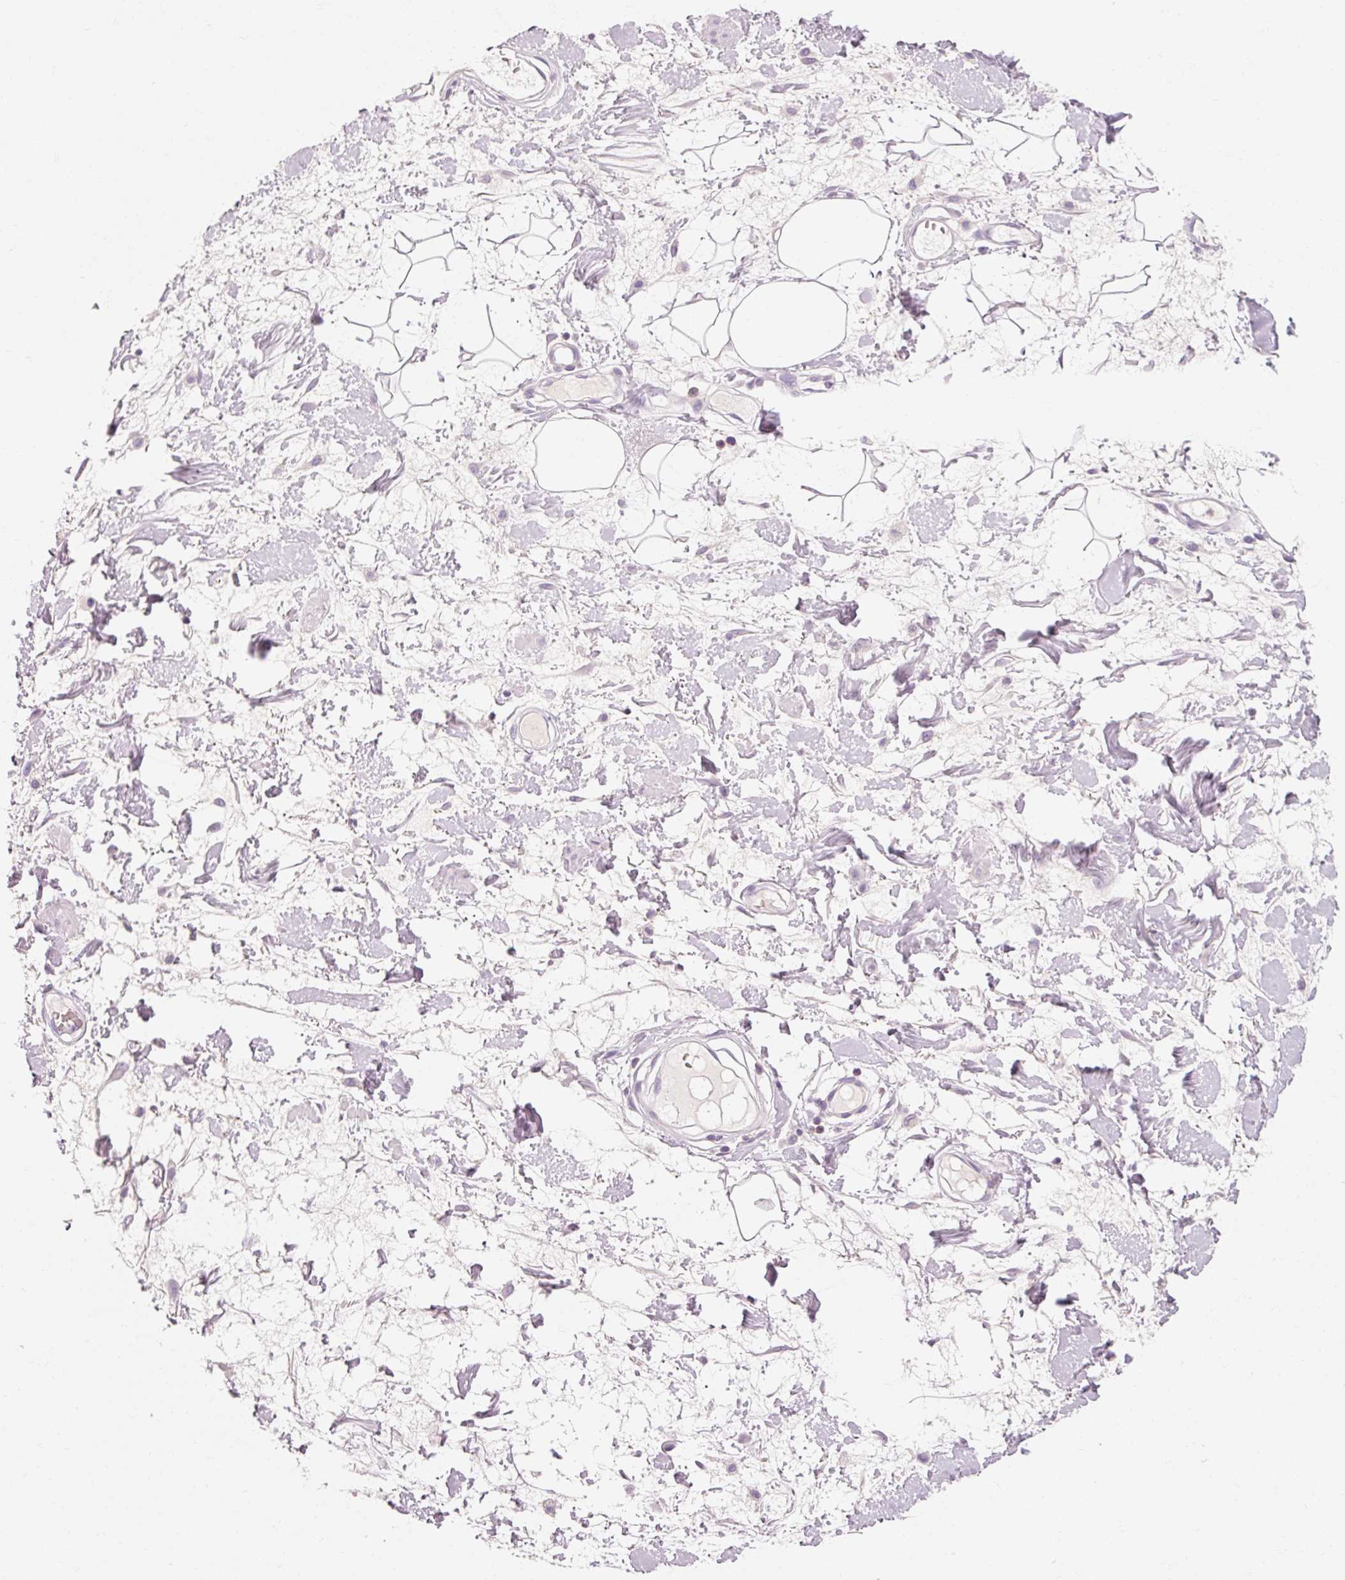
{"staining": {"intensity": "negative", "quantity": "none", "location": "none"}, "tissue": "adipose tissue", "cell_type": "Adipocytes", "image_type": "normal", "snomed": [{"axis": "morphology", "description": "Normal tissue, NOS"}, {"axis": "topography", "description": "Vulva"}, {"axis": "topography", "description": "Peripheral nerve tissue"}], "caption": "Photomicrograph shows no significant protein staining in adipocytes of benign adipose tissue. Brightfield microscopy of IHC stained with DAB (brown) and hematoxylin (blue), captured at high magnification.", "gene": "OR8K1", "patient": {"sex": "female", "age": 68}}